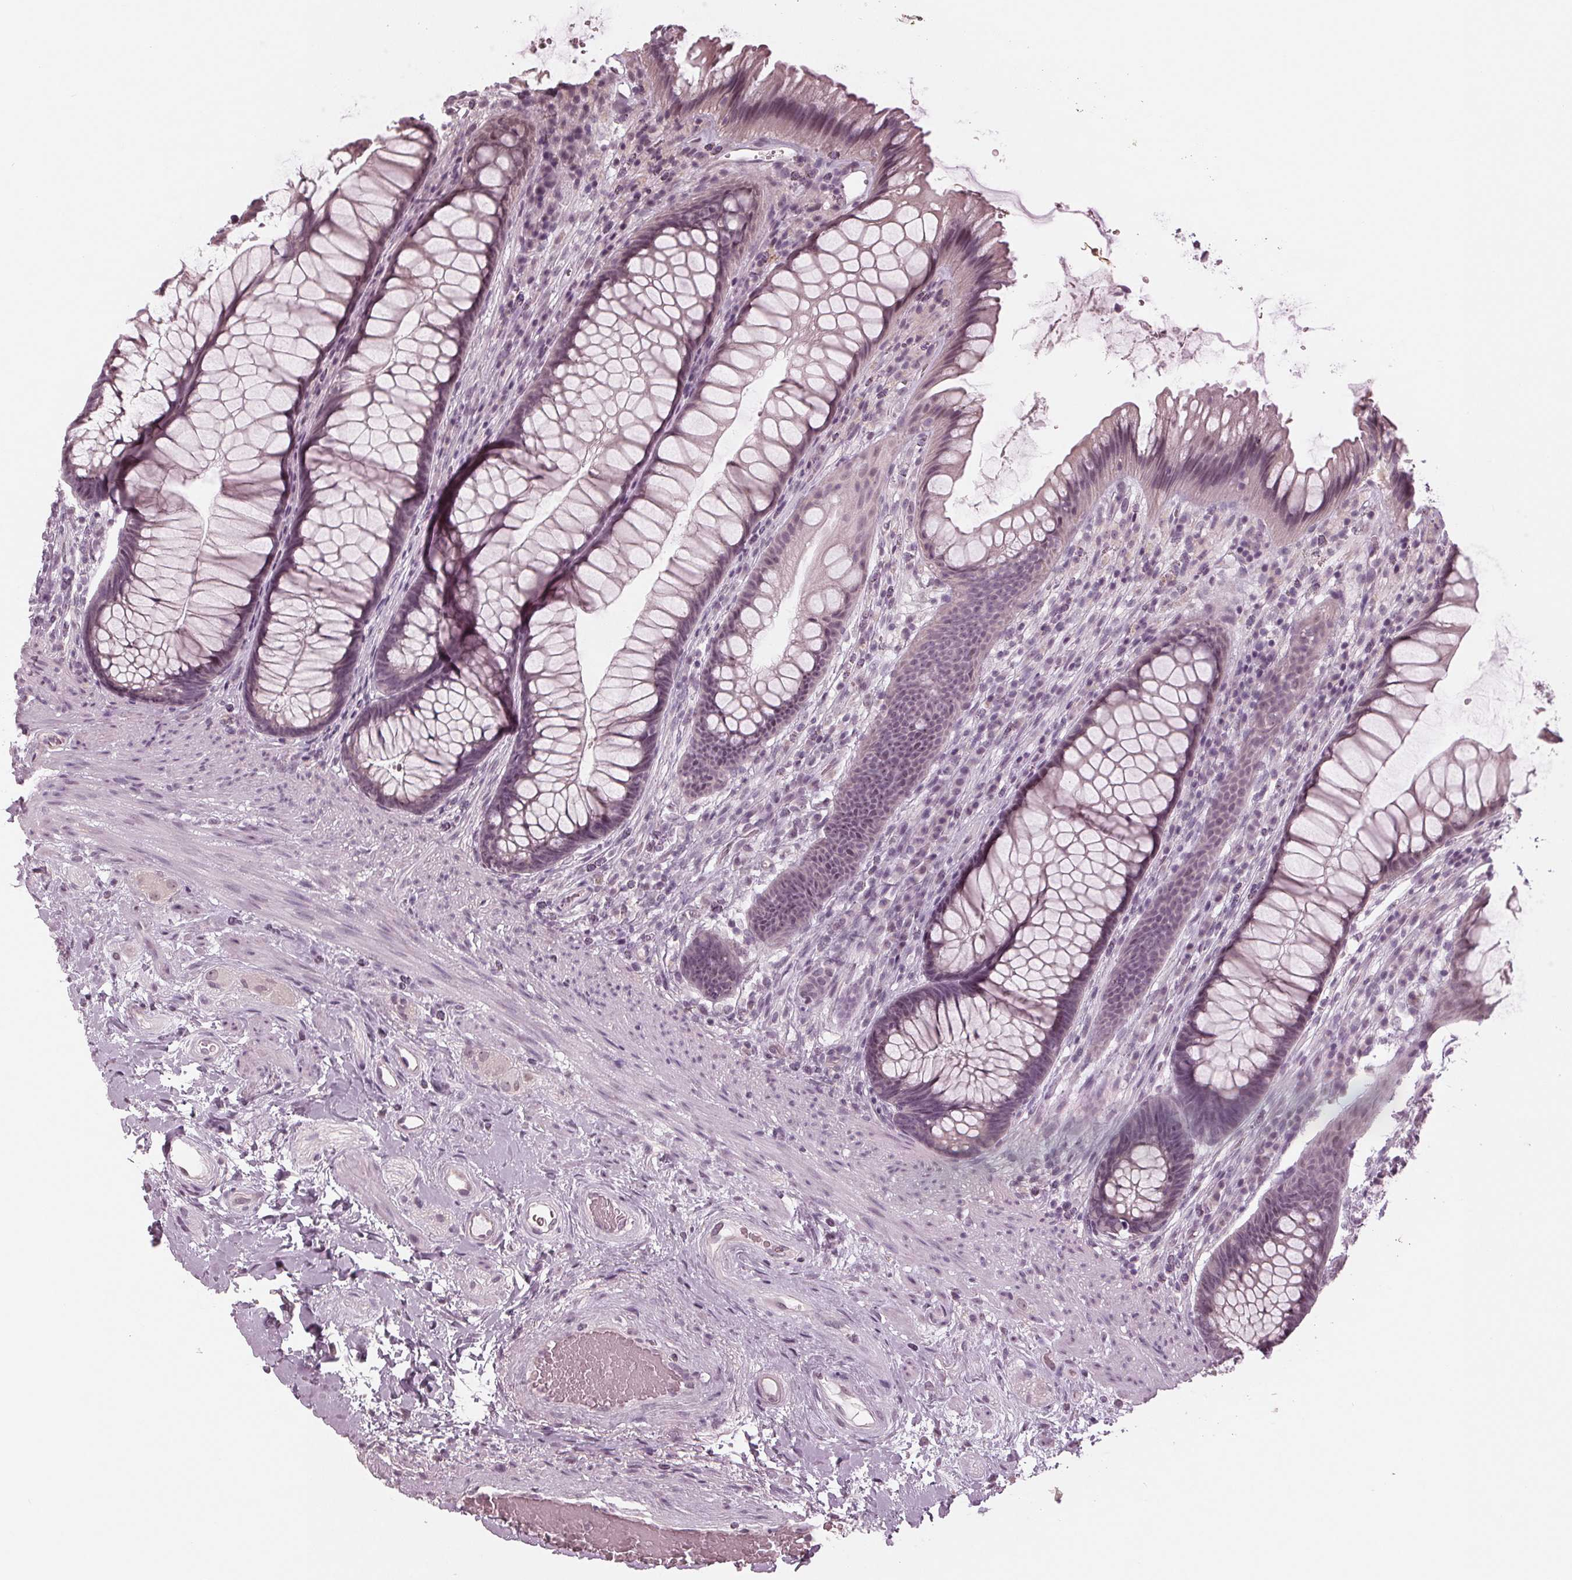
{"staining": {"intensity": "negative", "quantity": "none", "location": "none"}, "tissue": "rectum", "cell_type": "Glandular cells", "image_type": "normal", "snomed": [{"axis": "morphology", "description": "Normal tissue, NOS"}, {"axis": "topography", "description": "Rectum"}], "caption": "This is an immunohistochemistry (IHC) histopathology image of normal rectum. There is no staining in glandular cells.", "gene": "ADPRHL1", "patient": {"sex": "male", "age": 53}}